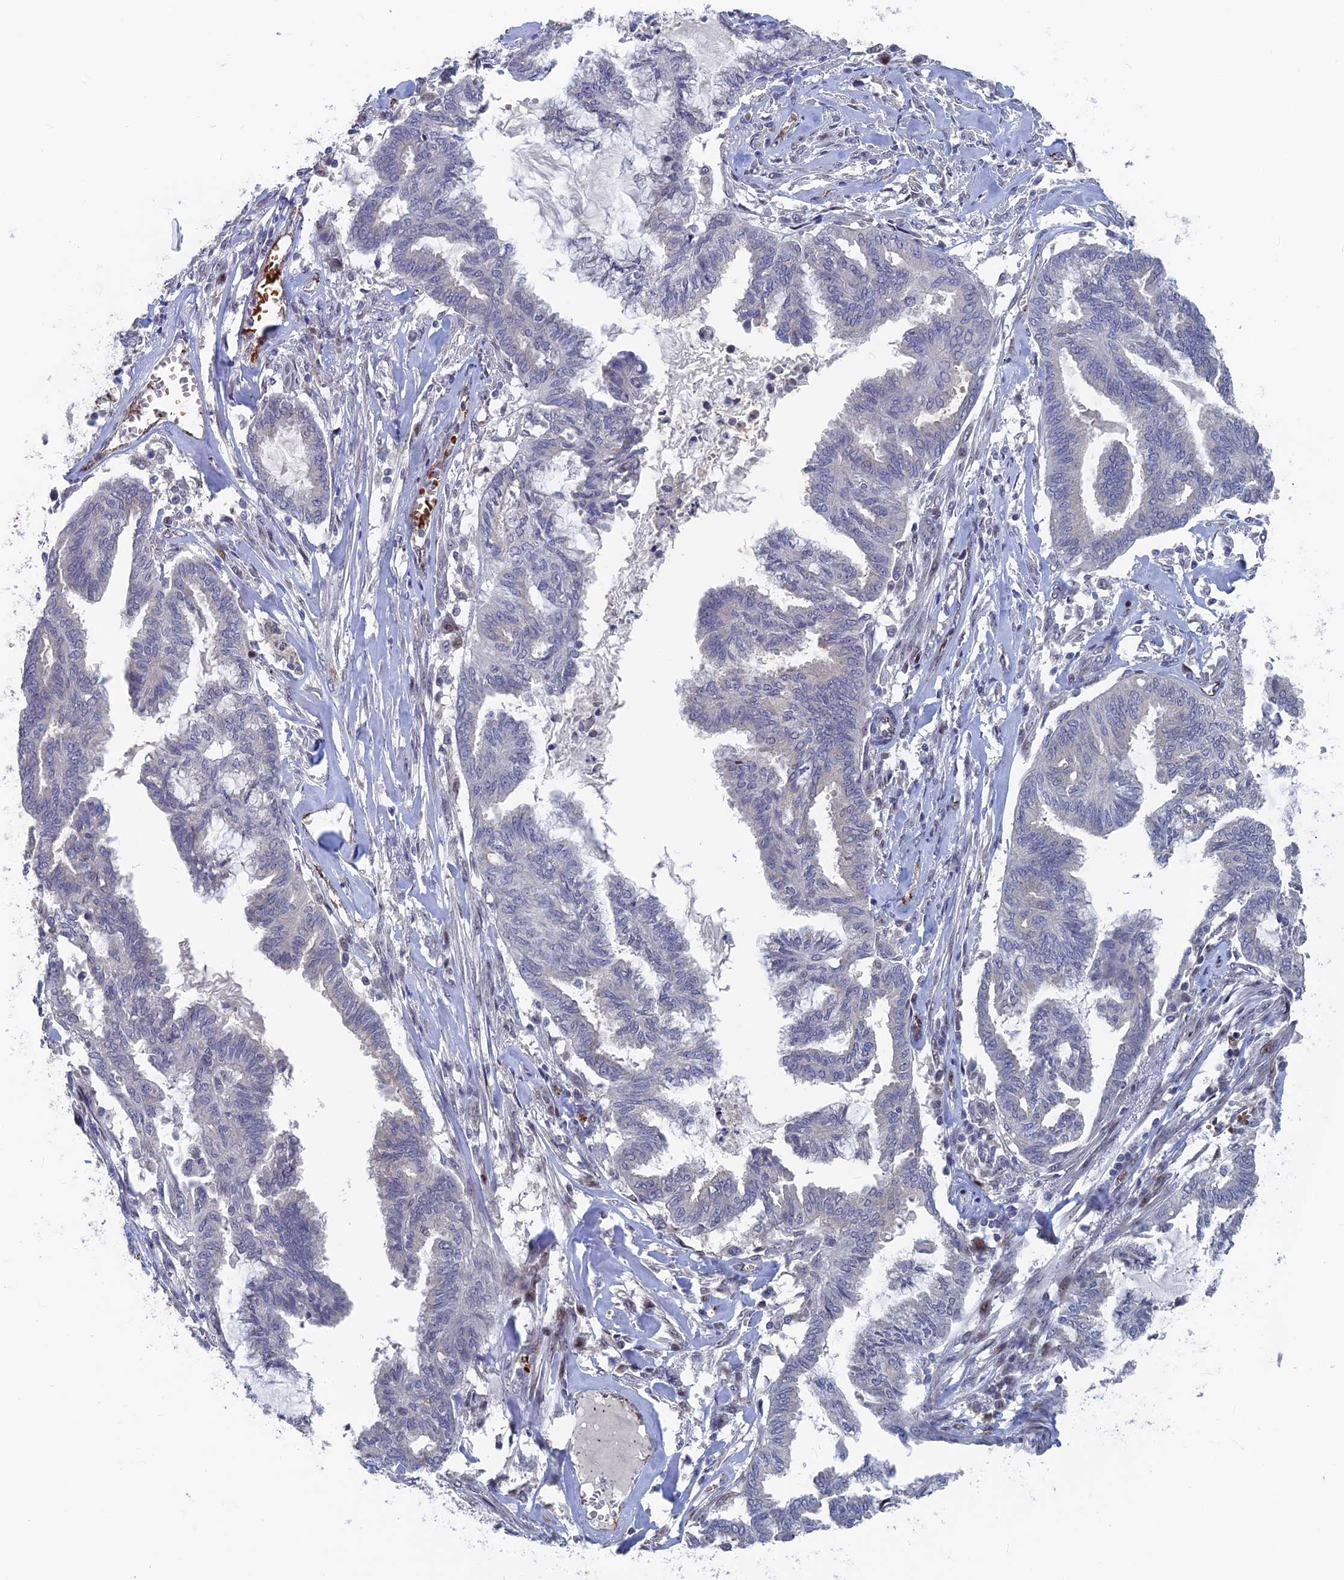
{"staining": {"intensity": "negative", "quantity": "none", "location": "none"}, "tissue": "endometrial cancer", "cell_type": "Tumor cells", "image_type": "cancer", "snomed": [{"axis": "morphology", "description": "Adenocarcinoma, NOS"}, {"axis": "topography", "description": "Endometrium"}], "caption": "Protein analysis of endometrial cancer shows no significant staining in tumor cells.", "gene": "SH3D21", "patient": {"sex": "female", "age": 86}}